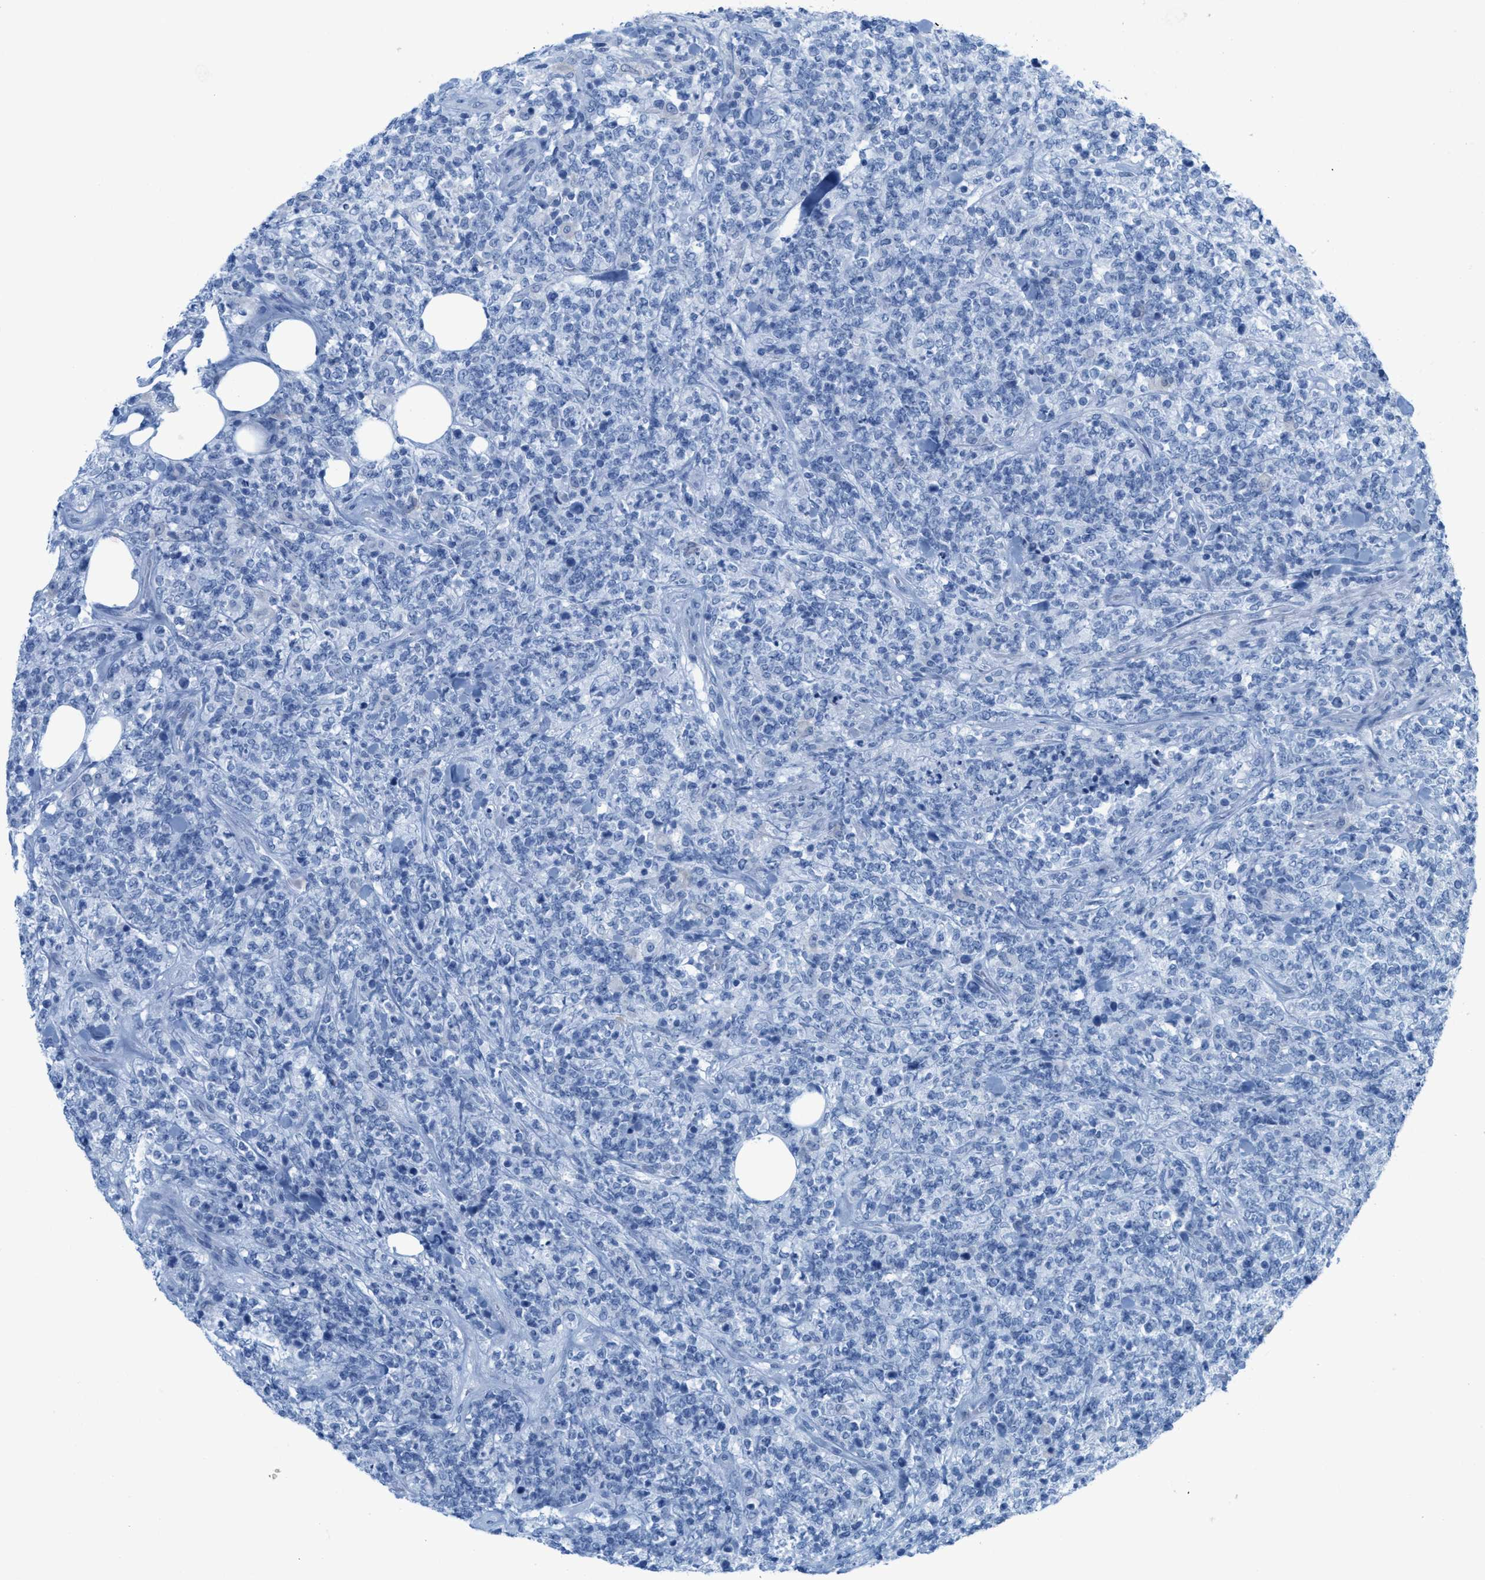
{"staining": {"intensity": "negative", "quantity": "none", "location": "none"}, "tissue": "lymphoma", "cell_type": "Tumor cells", "image_type": "cancer", "snomed": [{"axis": "morphology", "description": "Malignant lymphoma, non-Hodgkin's type, High grade"}, {"axis": "topography", "description": "Soft tissue"}], "caption": "Malignant lymphoma, non-Hodgkin's type (high-grade) was stained to show a protein in brown. There is no significant staining in tumor cells.", "gene": "ASGR1", "patient": {"sex": "male", "age": 18}}